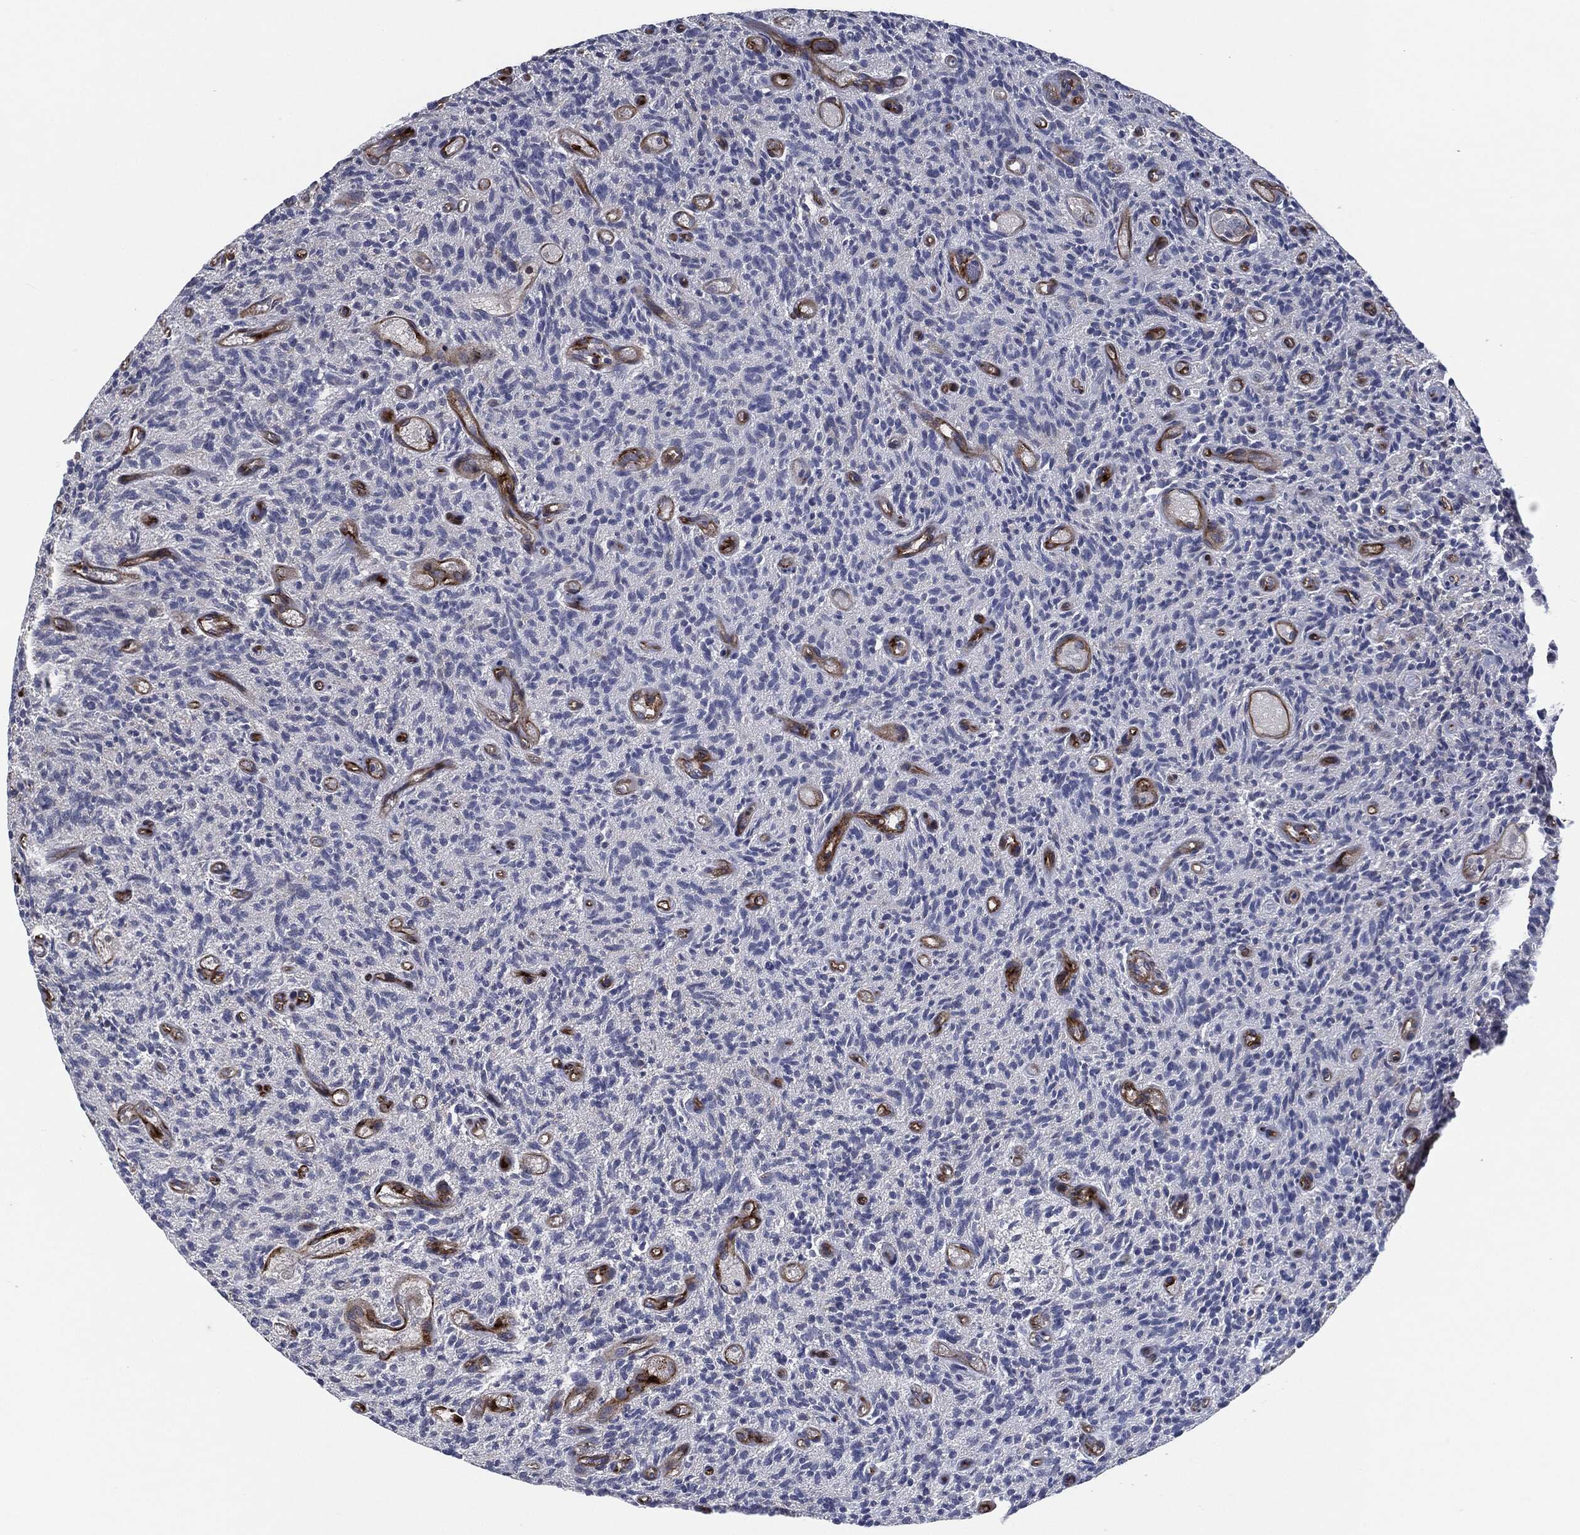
{"staining": {"intensity": "negative", "quantity": "none", "location": "none"}, "tissue": "glioma", "cell_type": "Tumor cells", "image_type": "cancer", "snomed": [{"axis": "morphology", "description": "Glioma, malignant, High grade"}, {"axis": "topography", "description": "Brain"}], "caption": "The image reveals no significant staining in tumor cells of glioma. The staining was performed using DAB (3,3'-diaminobenzidine) to visualize the protein expression in brown, while the nuclei were stained in blue with hematoxylin (Magnification: 20x).", "gene": "SVIL", "patient": {"sex": "male", "age": 64}}